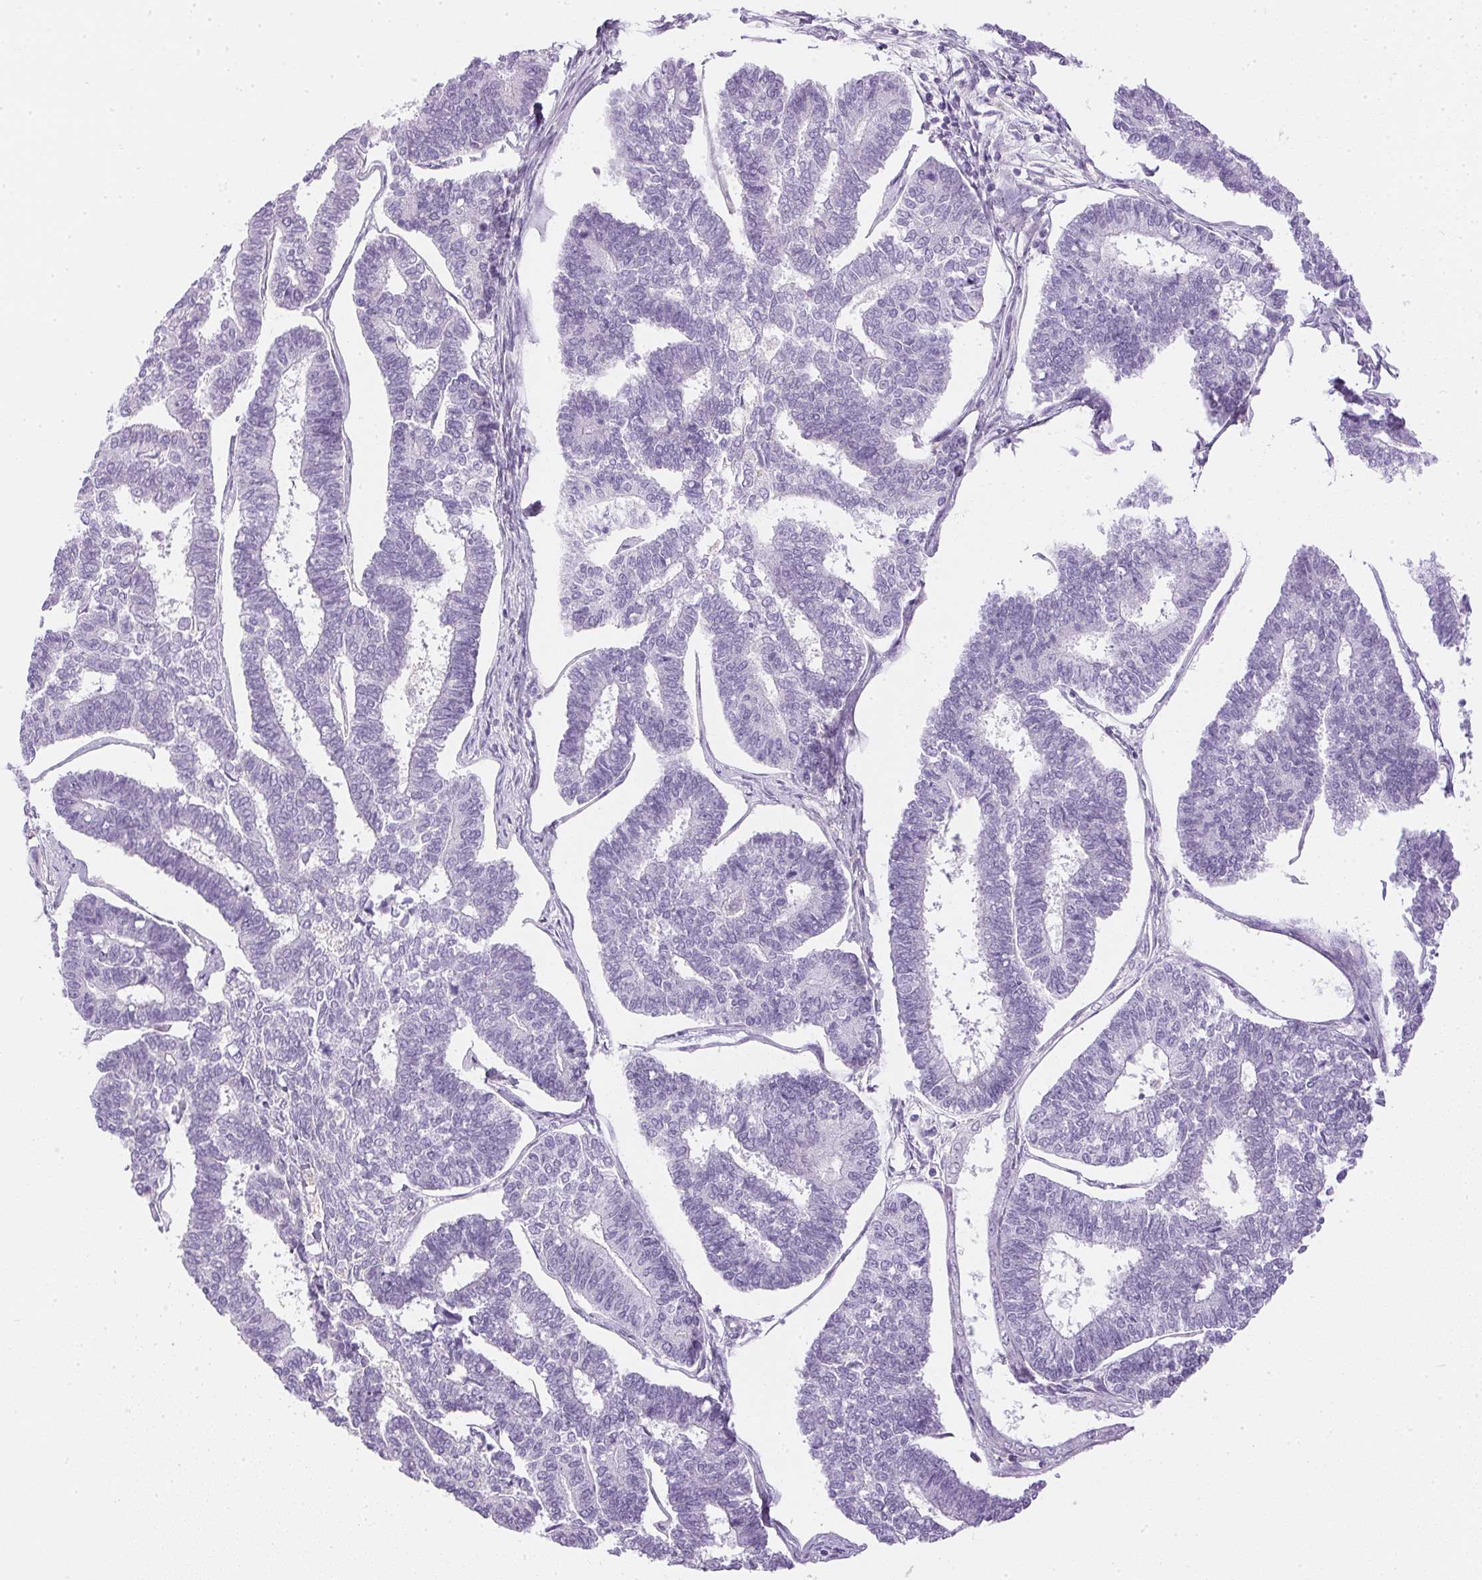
{"staining": {"intensity": "negative", "quantity": "none", "location": "none"}, "tissue": "endometrial cancer", "cell_type": "Tumor cells", "image_type": "cancer", "snomed": [{"axis": "morphology", "description": "Adenocarcinoma, NOS"}, {"axis": "topography", "description": "Endometrium"}], "caption": "Image shows no protein positivity in tumor cells of endometrial cancer (adenocarcinoma) tissue. Nuclei are stained in blue.", "gene": "CTRL", "patient": {"sex": "female", "age": 70}}